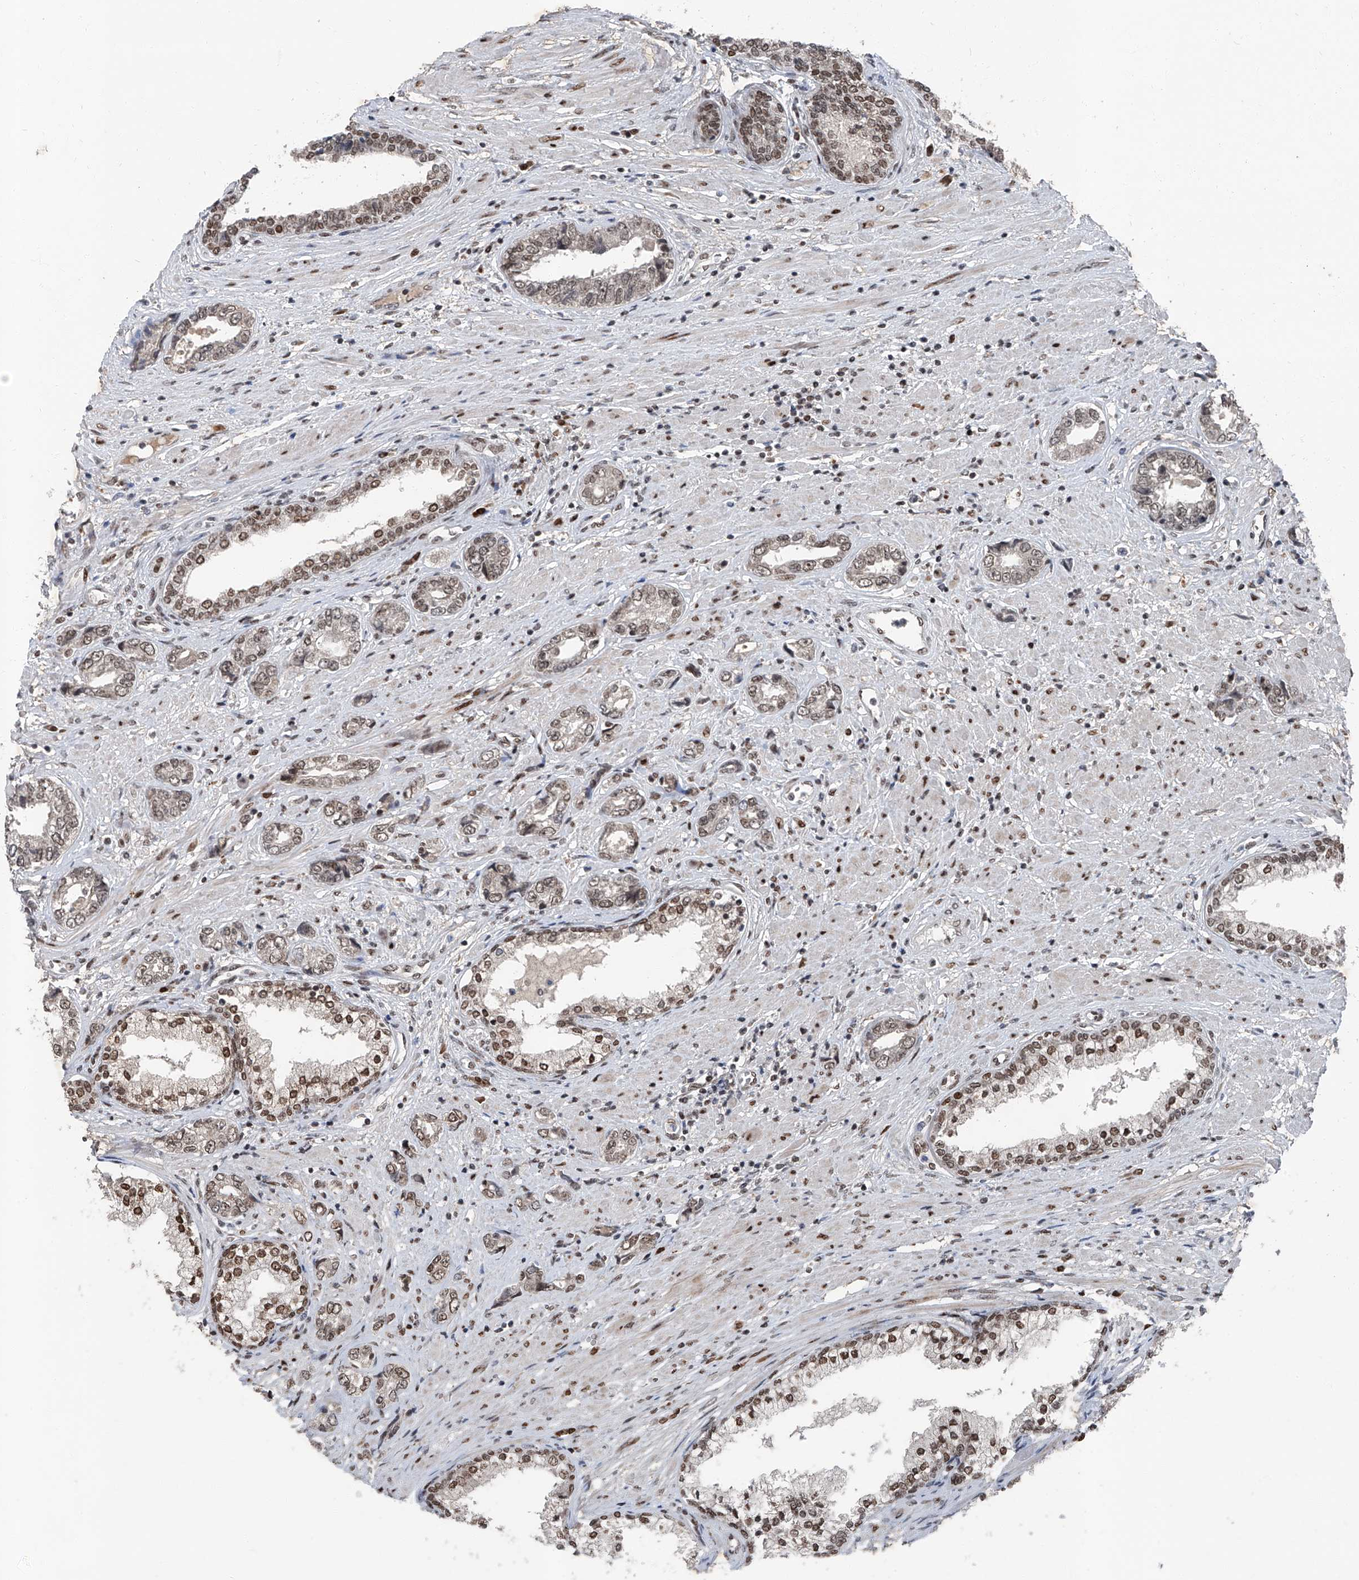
{"staining": {"intensity": "weak", "quantity": ">75%", "location": "nuclear"}, "tissue": "prostate cancer", "cell_type": "Tumor cells", "image_type": "cancer", "snomed": [{"axis": "morphology", "description": "Adenocarcinoma, High grade"}, {"axis": "topography", "description": "Prostate"}], "caption": "Immunohistochemical staining of human prostate adenocarcinoma (high-grade) shows weak nuclear protein staining in approximately >75% of tumor cells.", "gene": "BMI1", "patient": {"sex": "male", "age": 61}}